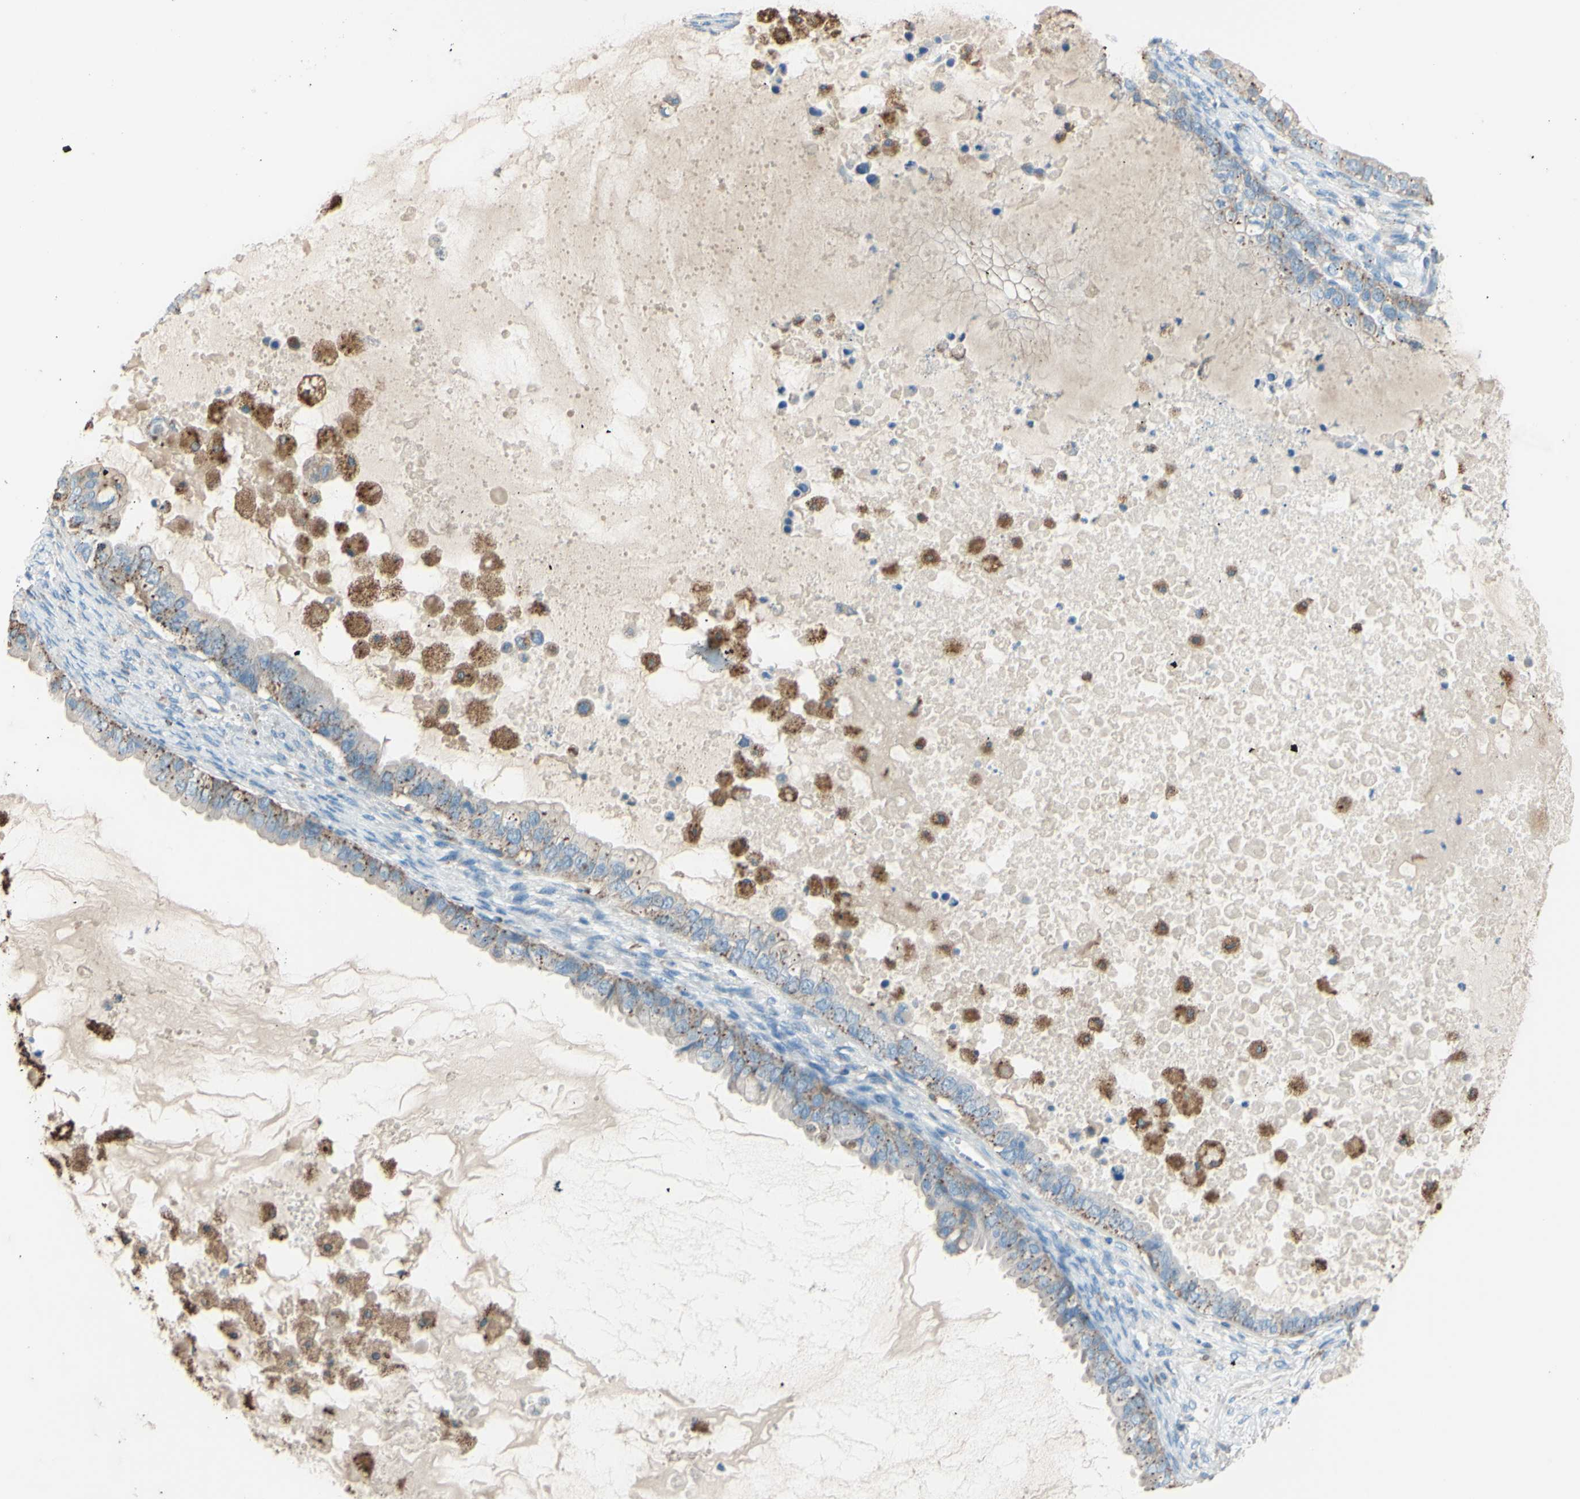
{"staining": {"intensity": "moderate", "quantity": "25%-75%", "location": "cytoplasmic/membranous"}, "tissue": "ovarian cancer", "cell_type": "Tumor cells", "image_type": "cancer", "snomed": [{"axis": "morphology", "description": "Cystadenocarcinoma, mucinous, NOS"}, {"axis": "topography", "description": "Ovary"}], "caption": "Protein staining of mucinous cystadenocarcinoma (ovarian) tissue demonstrates moderate cytoplasmic/membranous positivity in about 25%-75% of tumor cells. (Stains: DAB (3,3'-diaminobenzidine) in brown, nuclei in blue, Microscopy: brightfield microscopy at high magnification).", "gene": "CTSD", "patient": {"sex": "female", "age": 80}}